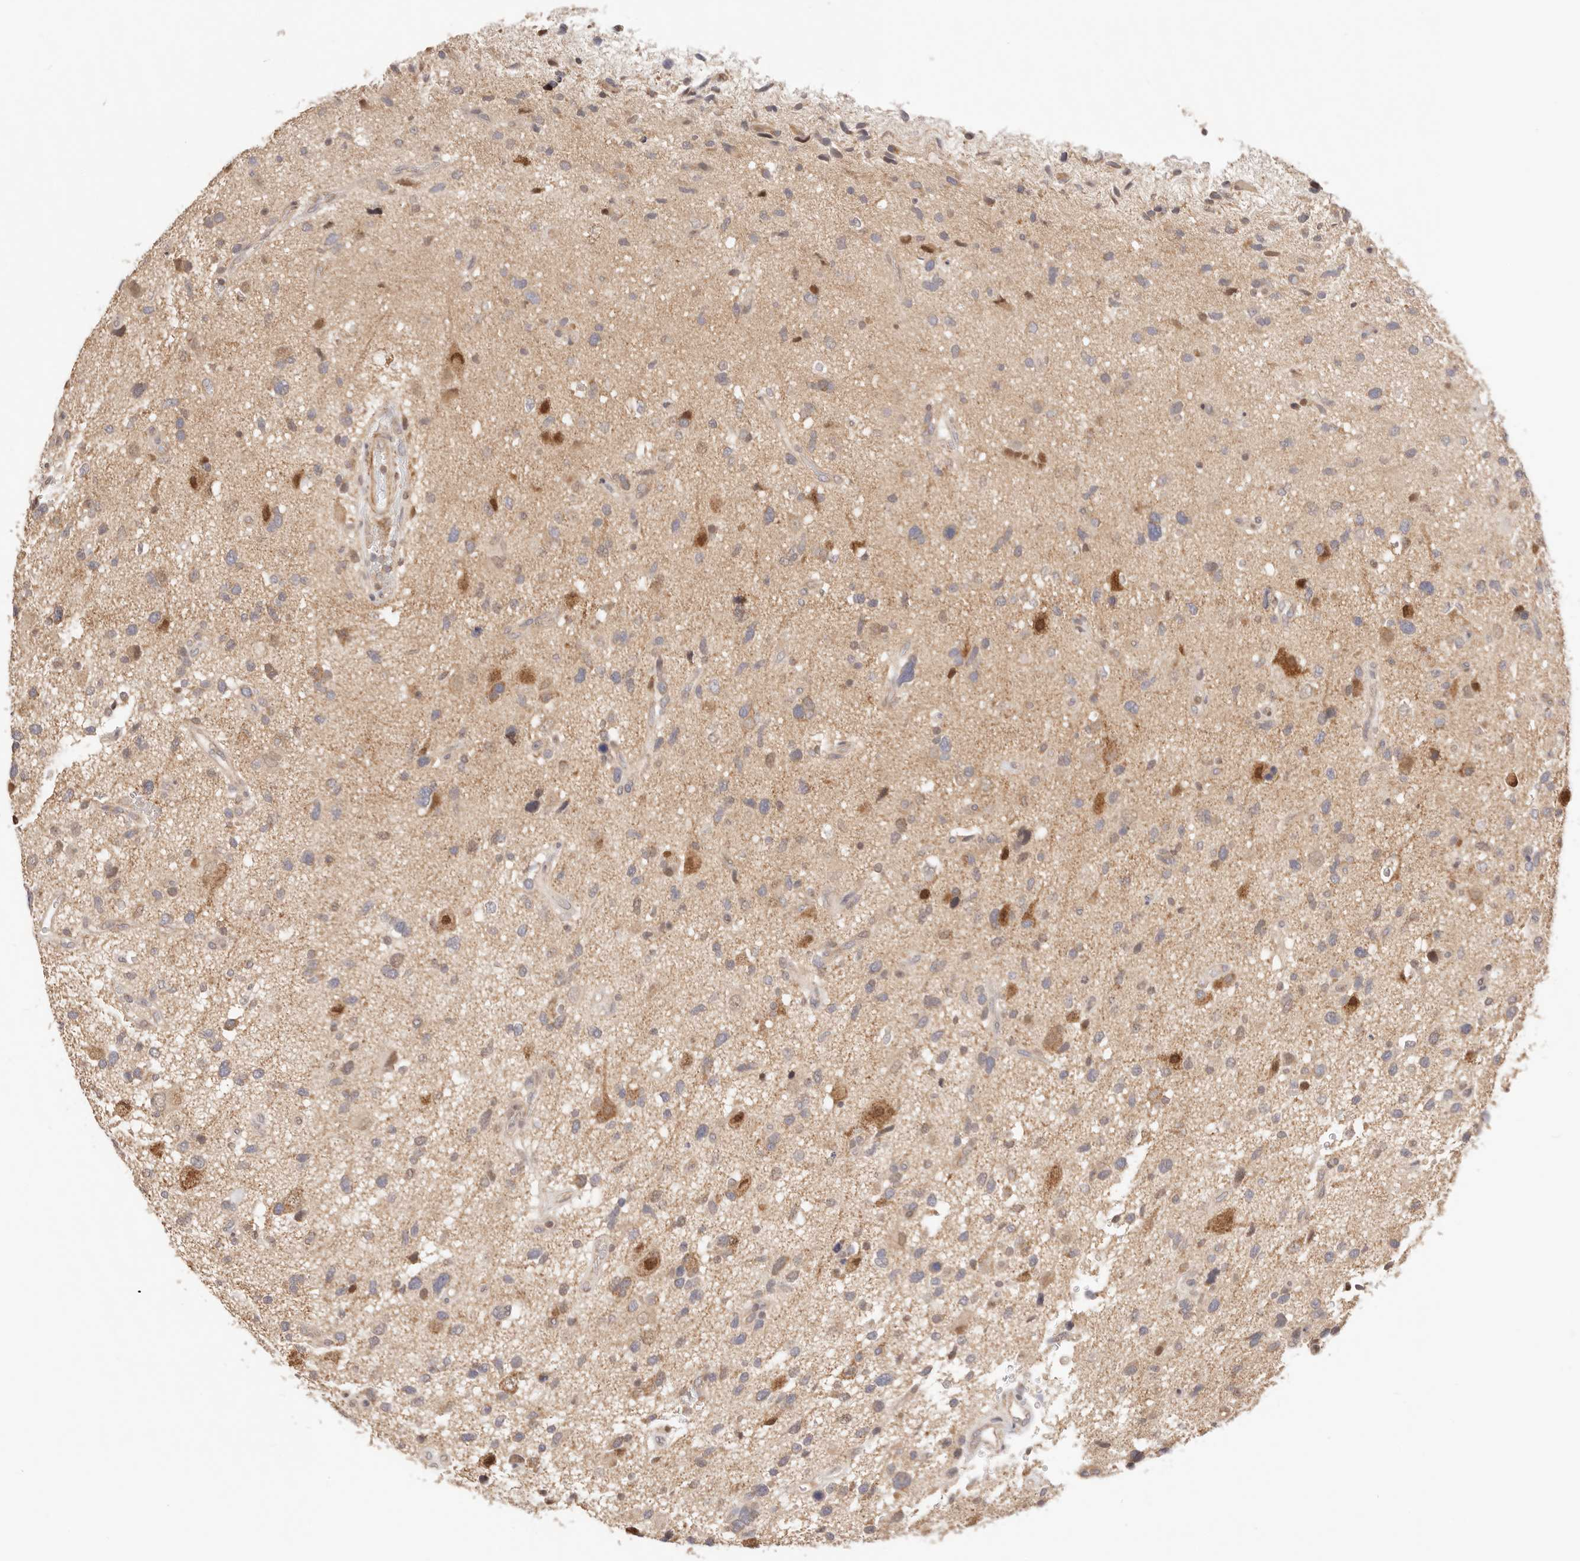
{"staining": {"intensity": "negative", "quantity": "none", "location": "none"}, "tissue": "glioma", "cell_type": "Tumor cells", "image_type": "cancer", "snomed": [{"axis": "morphology", "description": "Glioma, malignant, High grade"}, {"axis": "topography", "description": "Brain"}], "caption": "IHC micrograph of human high-grade glioma (malignant) stained for a protein (brown), which displays no positivity in tumor cells.", "gene": "KCMF1", "patient": {"sex": "male", "age": 33}}